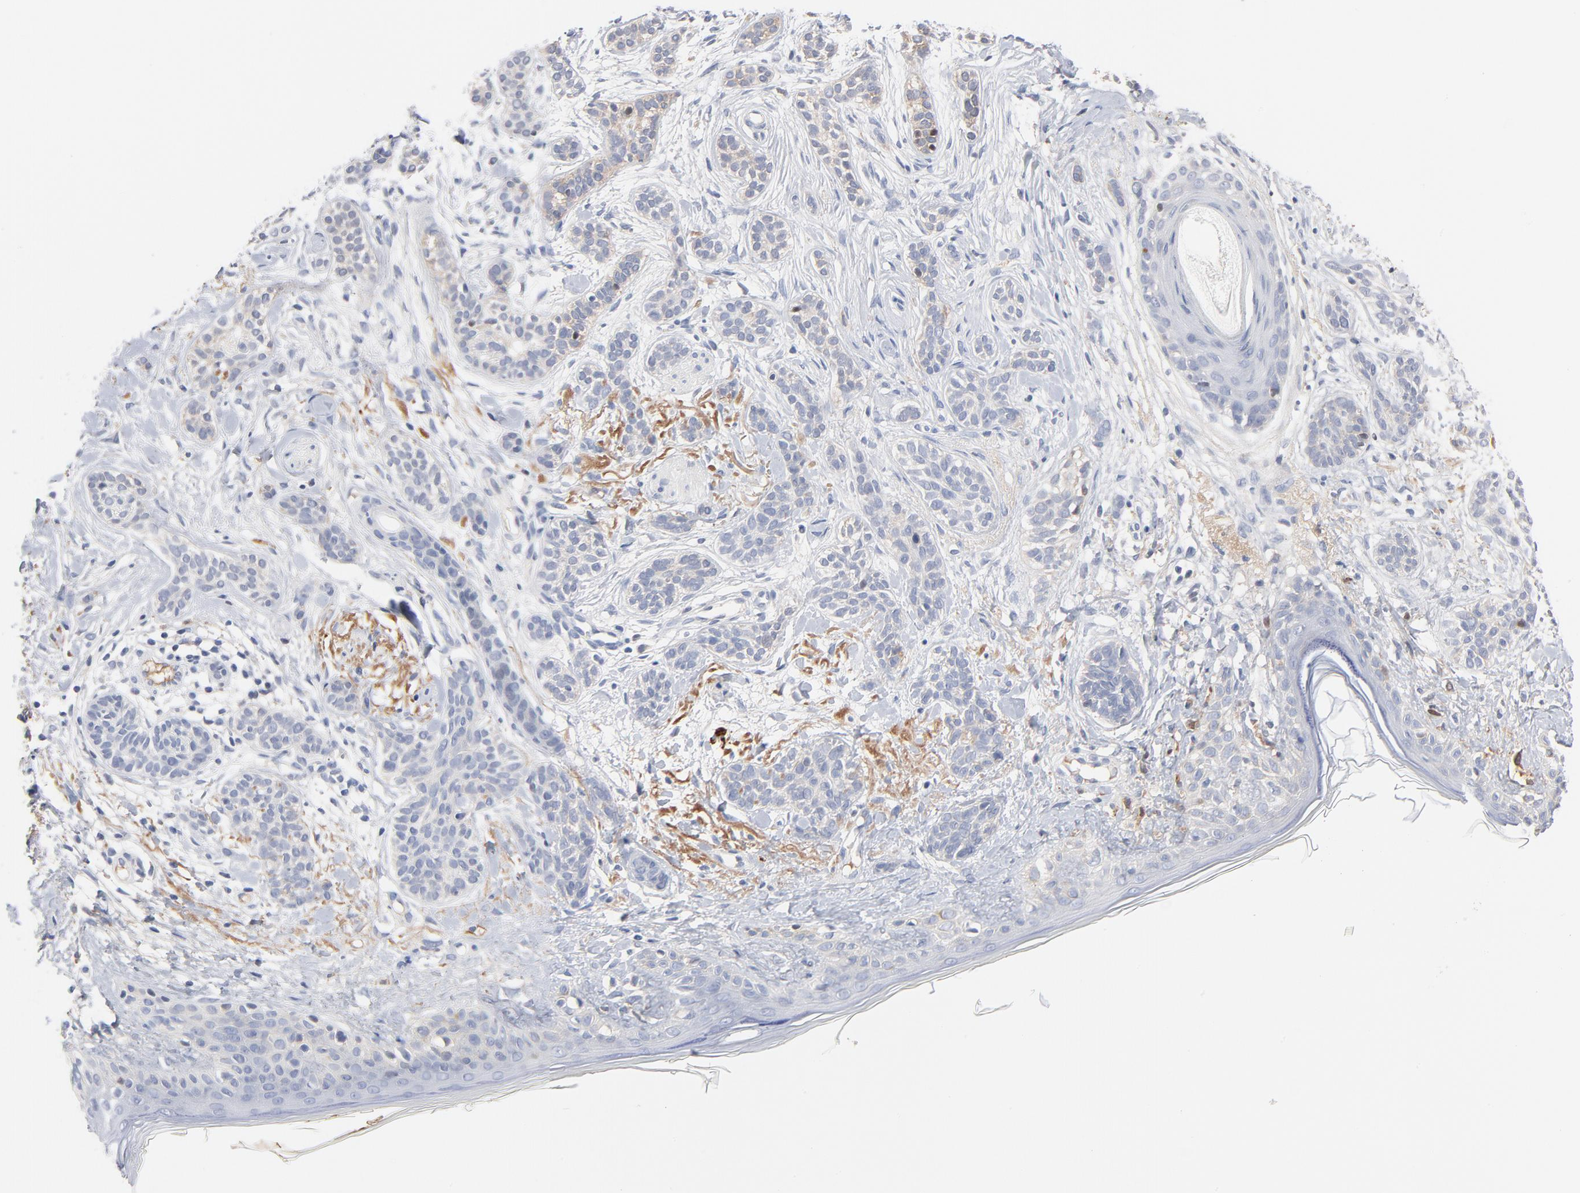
{"staining": {"intensity": "negative", "quantity": "none", "location": "none"}, "tissue": "skin cancer", "cell_type": "Tumor cells", "image_type": "cancer", "snomed": [{"axis": "morphology", "description": "Normal tissue, NOS"}, {"axis": "morphology", "description": "Basal cell carcinoma"}, {"axis": "topography", "description": "Skin"}], "caption": "An image of human basal cell carcinoma (skin) is negative for staining in tumor cells.", "gene": "SERPINA4", "patient": {"sex": "male", "age": 63}}